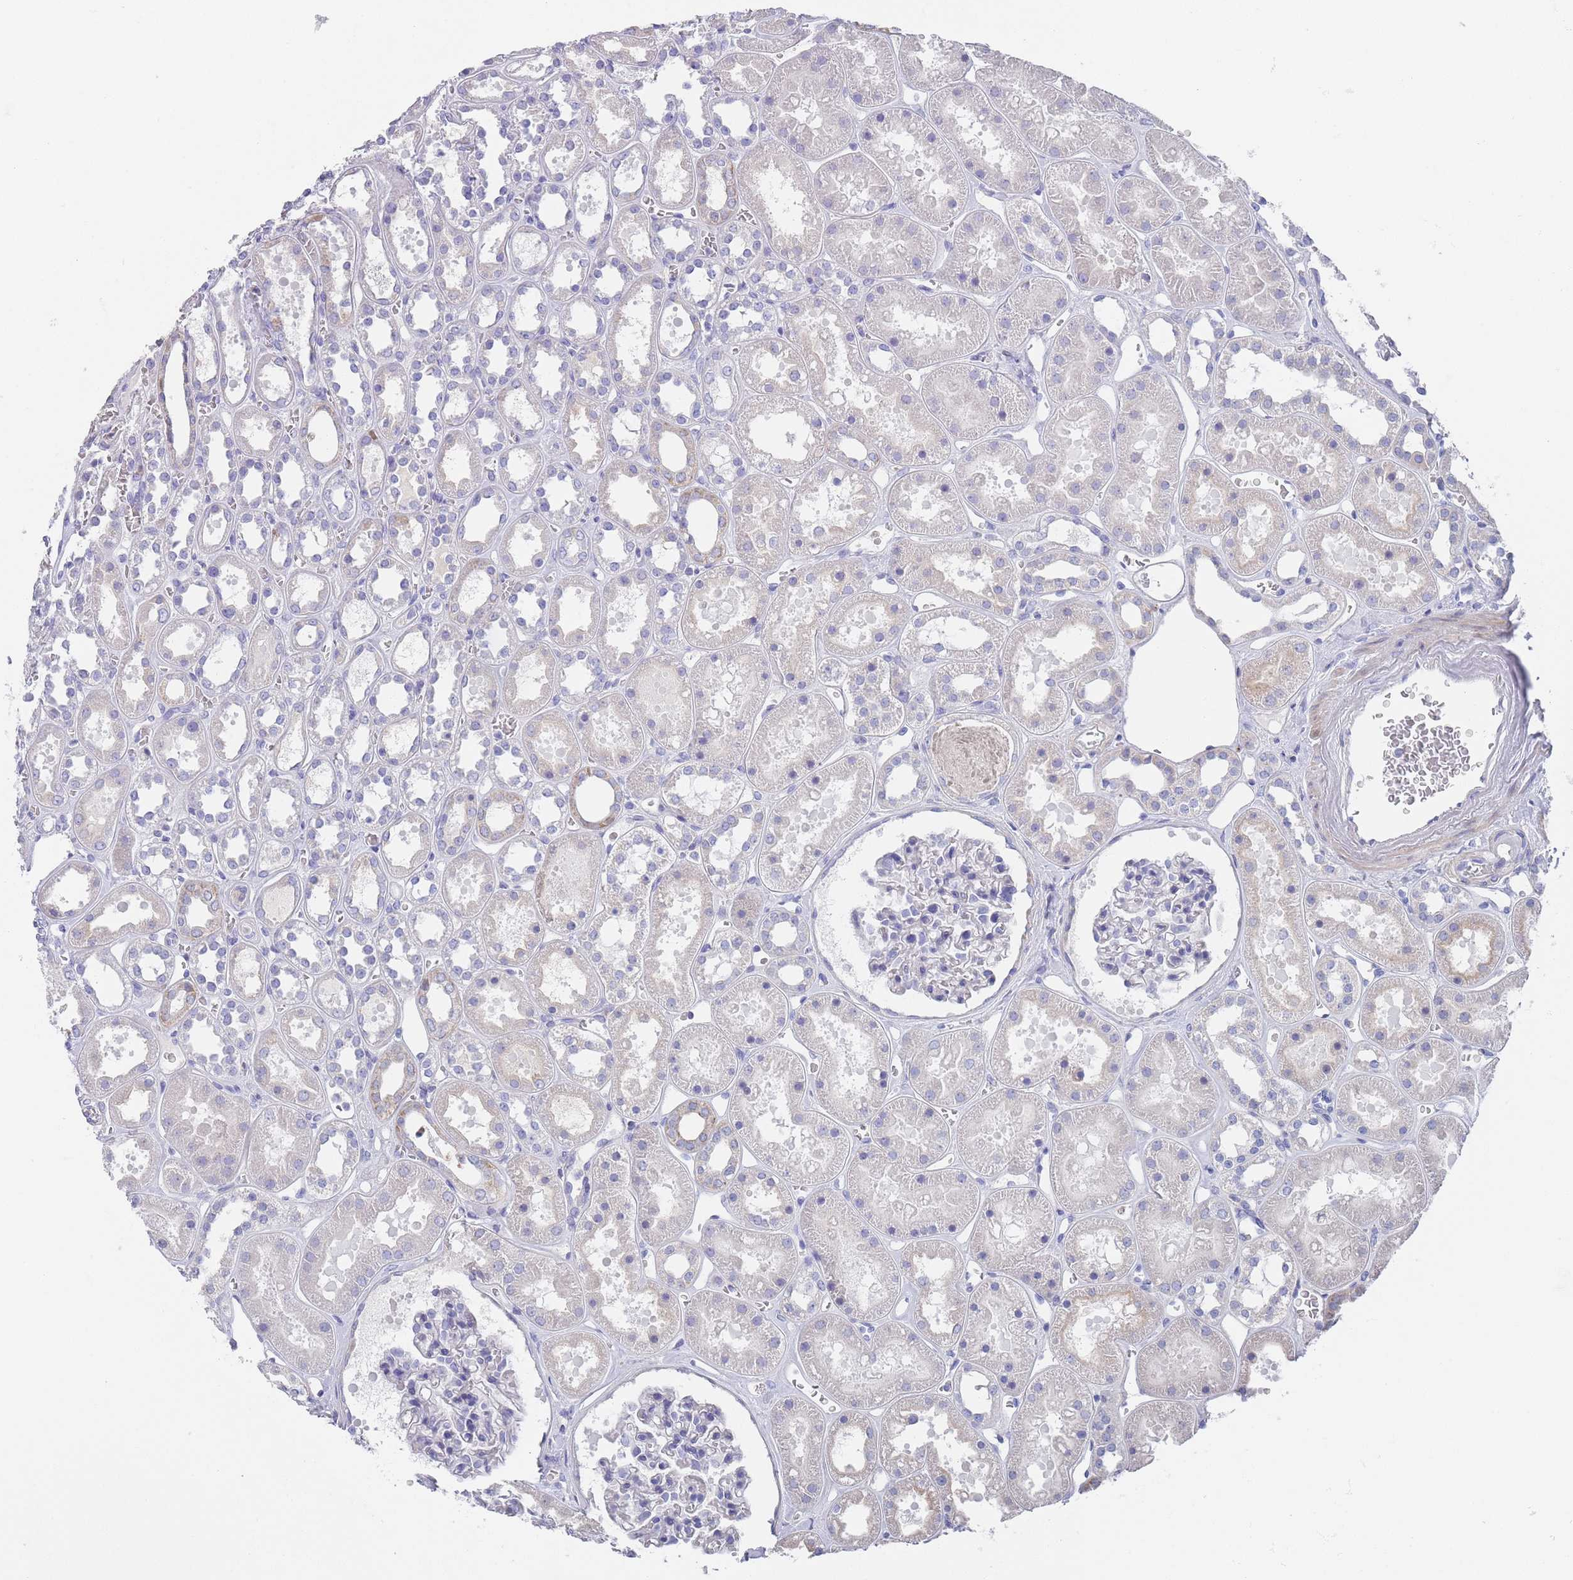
{"staining": {"intensity": "negative", "quantity": "none", "location": "none"}, "tissue": "kidney", "cell_type": "Cells in glomeruli", "image_type": "normal", "snomed": [{"axis": "morphology", "description": "Normal tissue, NOS"}, {"axis": "topography", "description": "Kidney"}], "caption": "Immunohistochemical staining of unremarkable kidney displays no significant expression in cells in glomeruli.", "gene": "SCCPDH", "patient": {"sex": "female", "age": 41}}